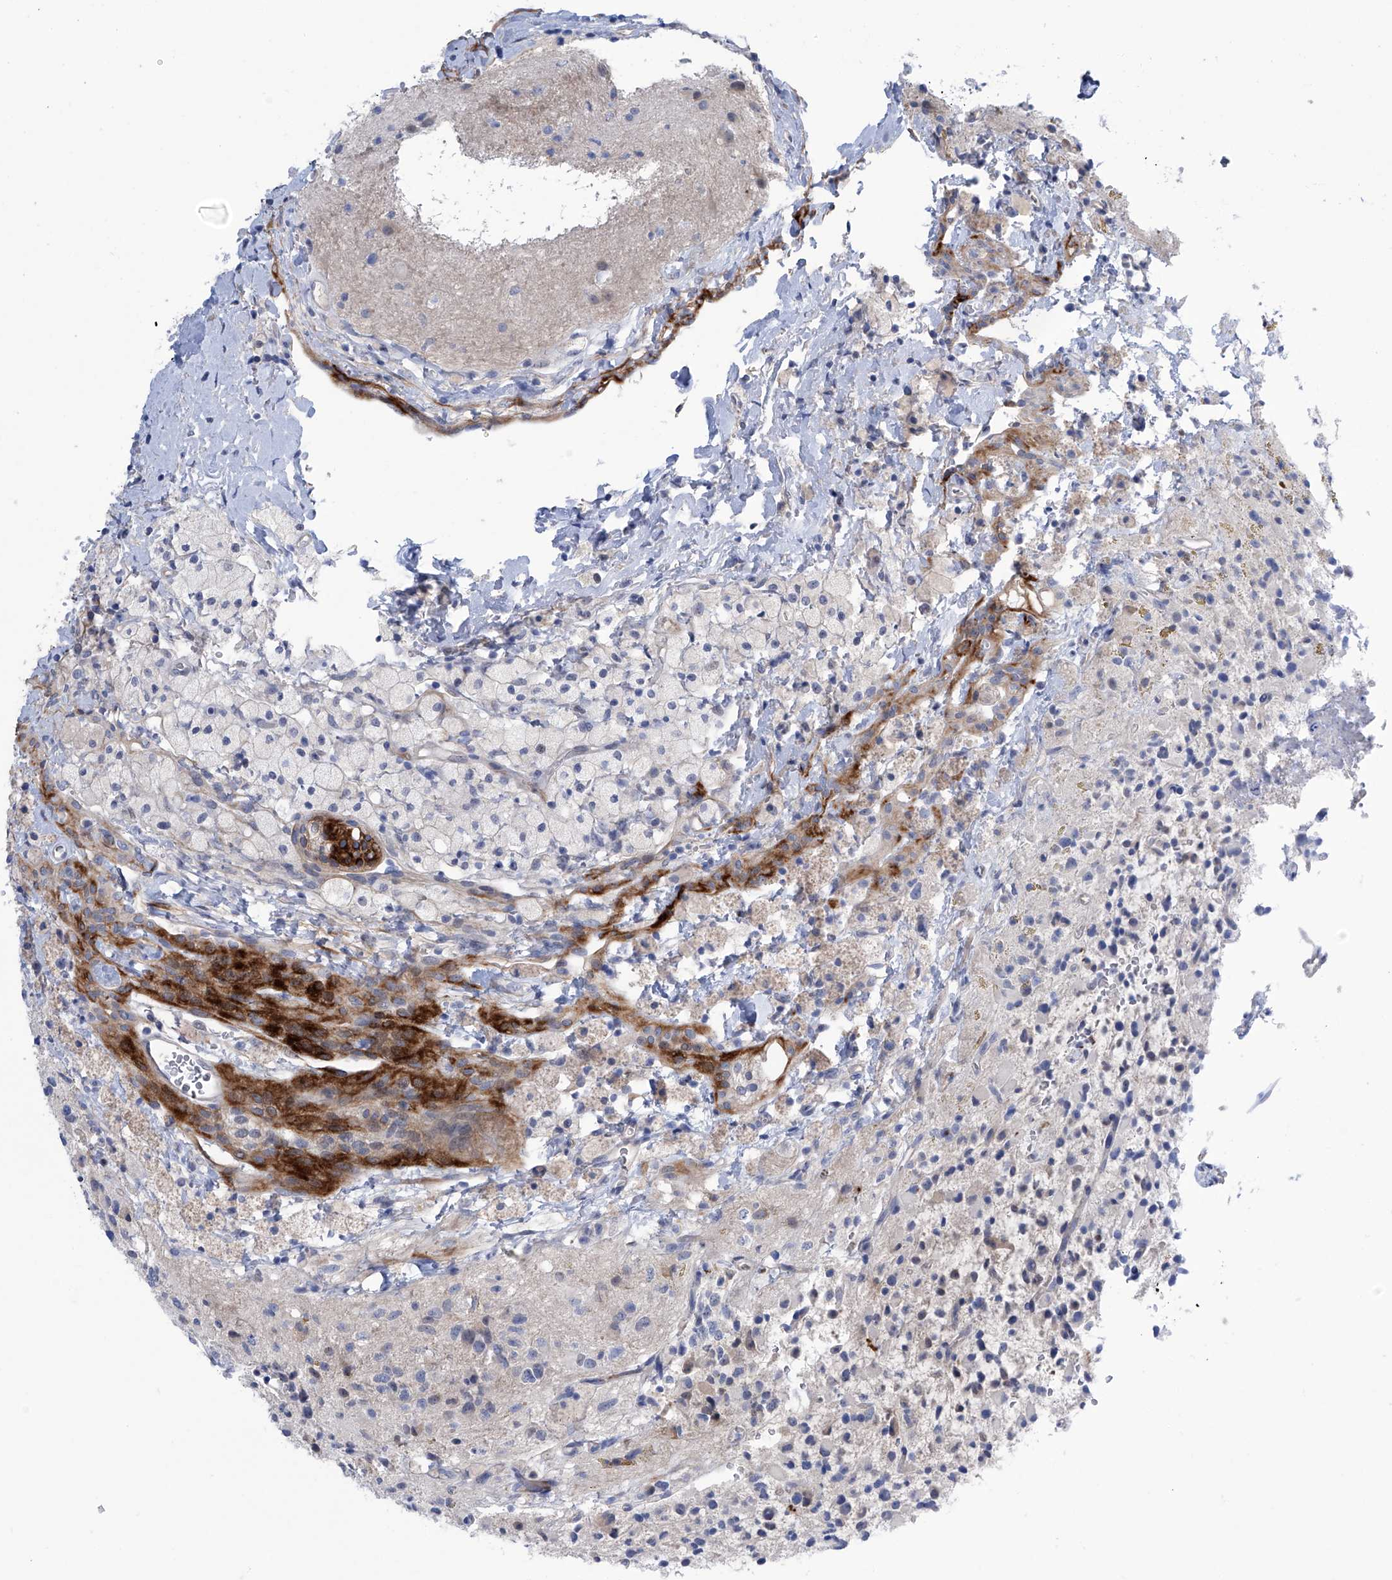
{"staining": {"intensity": "negative", "quantity": "none", "location": "none"}, "tissue": "glioma", "cell_type": "Tumor cells", "image_type": "cancer", "snomed": [{"axis": "morphology", "description": "Glioma, malignant, High grade"}, {"axis": "topography", "description": "Brain"}], "caption": "Immunohistochemistry micrograph of human malignant glioma (high-grade) stained for a protein (brown), which shows no positivity in tumor cells.", "gene": "PGM3", "patient": {"sex": "male", "age": 34}}